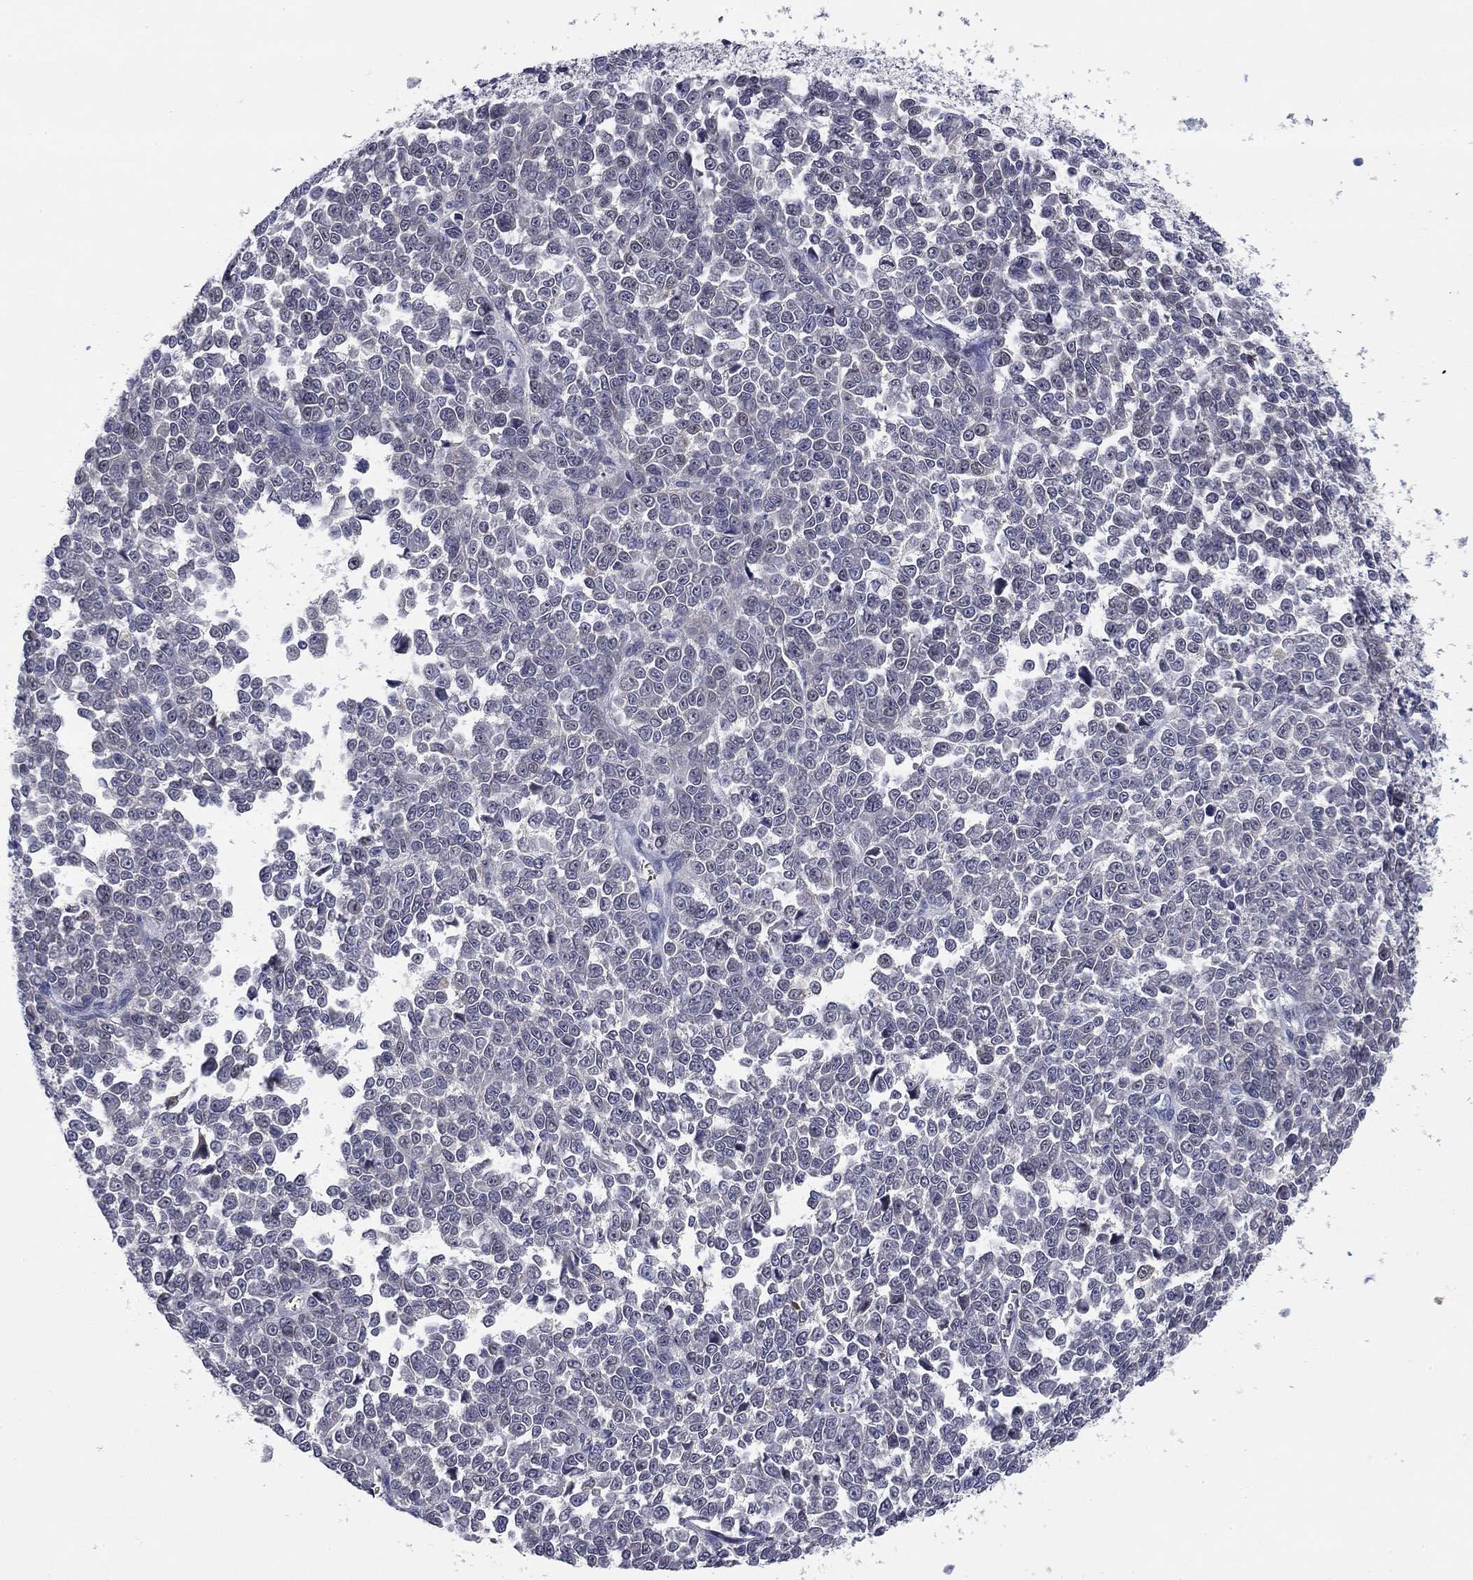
{"staining": {"intensity": "negative", "quantity": "none", "location": "none"}, "tissue": "melanoma", "cell_type": "Tumor cells", "image_type": "cancer", "snomed": [{"axis": "morphology", "description": "Malignant melanoma, NOS"}, {"axis": "topography", "description": "Skin"}], "caption": "Human malignant melanoma stained for a protein using IHC exhibits no positivity in tumor cells.", "gene": "REXO5", "patient": {"sex": "female", "age": 95}}